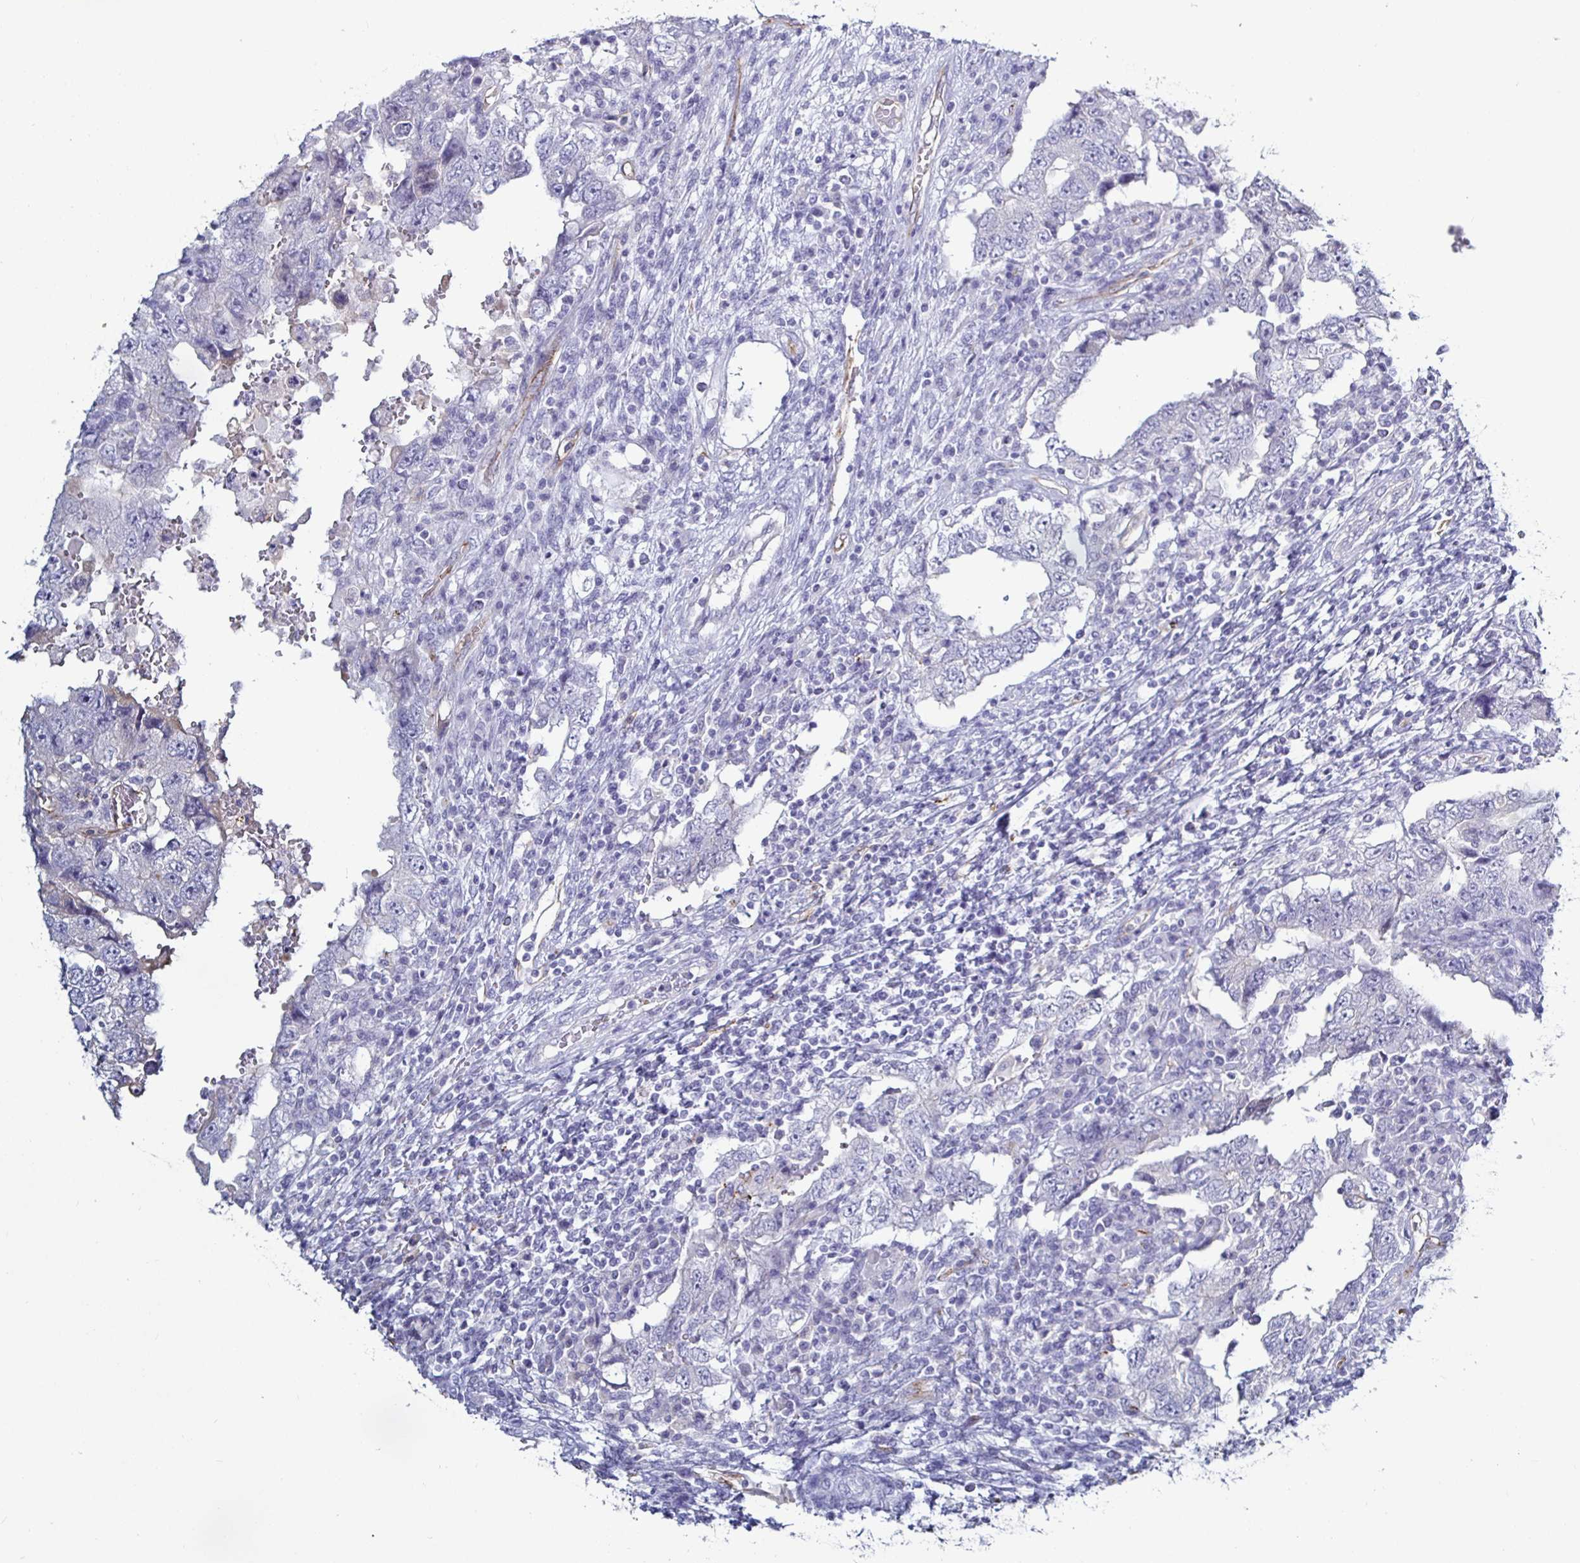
{"staining": {"intensity": "negative", "quantity": "none", "location": "none"}, "tissue": "testis cancer", "cell_type": "Tumor cells", "image_type": "cancer", "snomed": [{"axis": "morphology", "description": "Carcinoma, Embryonal, NOS"}, {"axis": "topography", "description": "Testis"}], "caption": "IHC micrograph of testis cancer stained for a protein (brown), which reveals no expression in tumor cells.", "gene": "ACSBG2", "patient": {"sex": "male", "age": 26}}